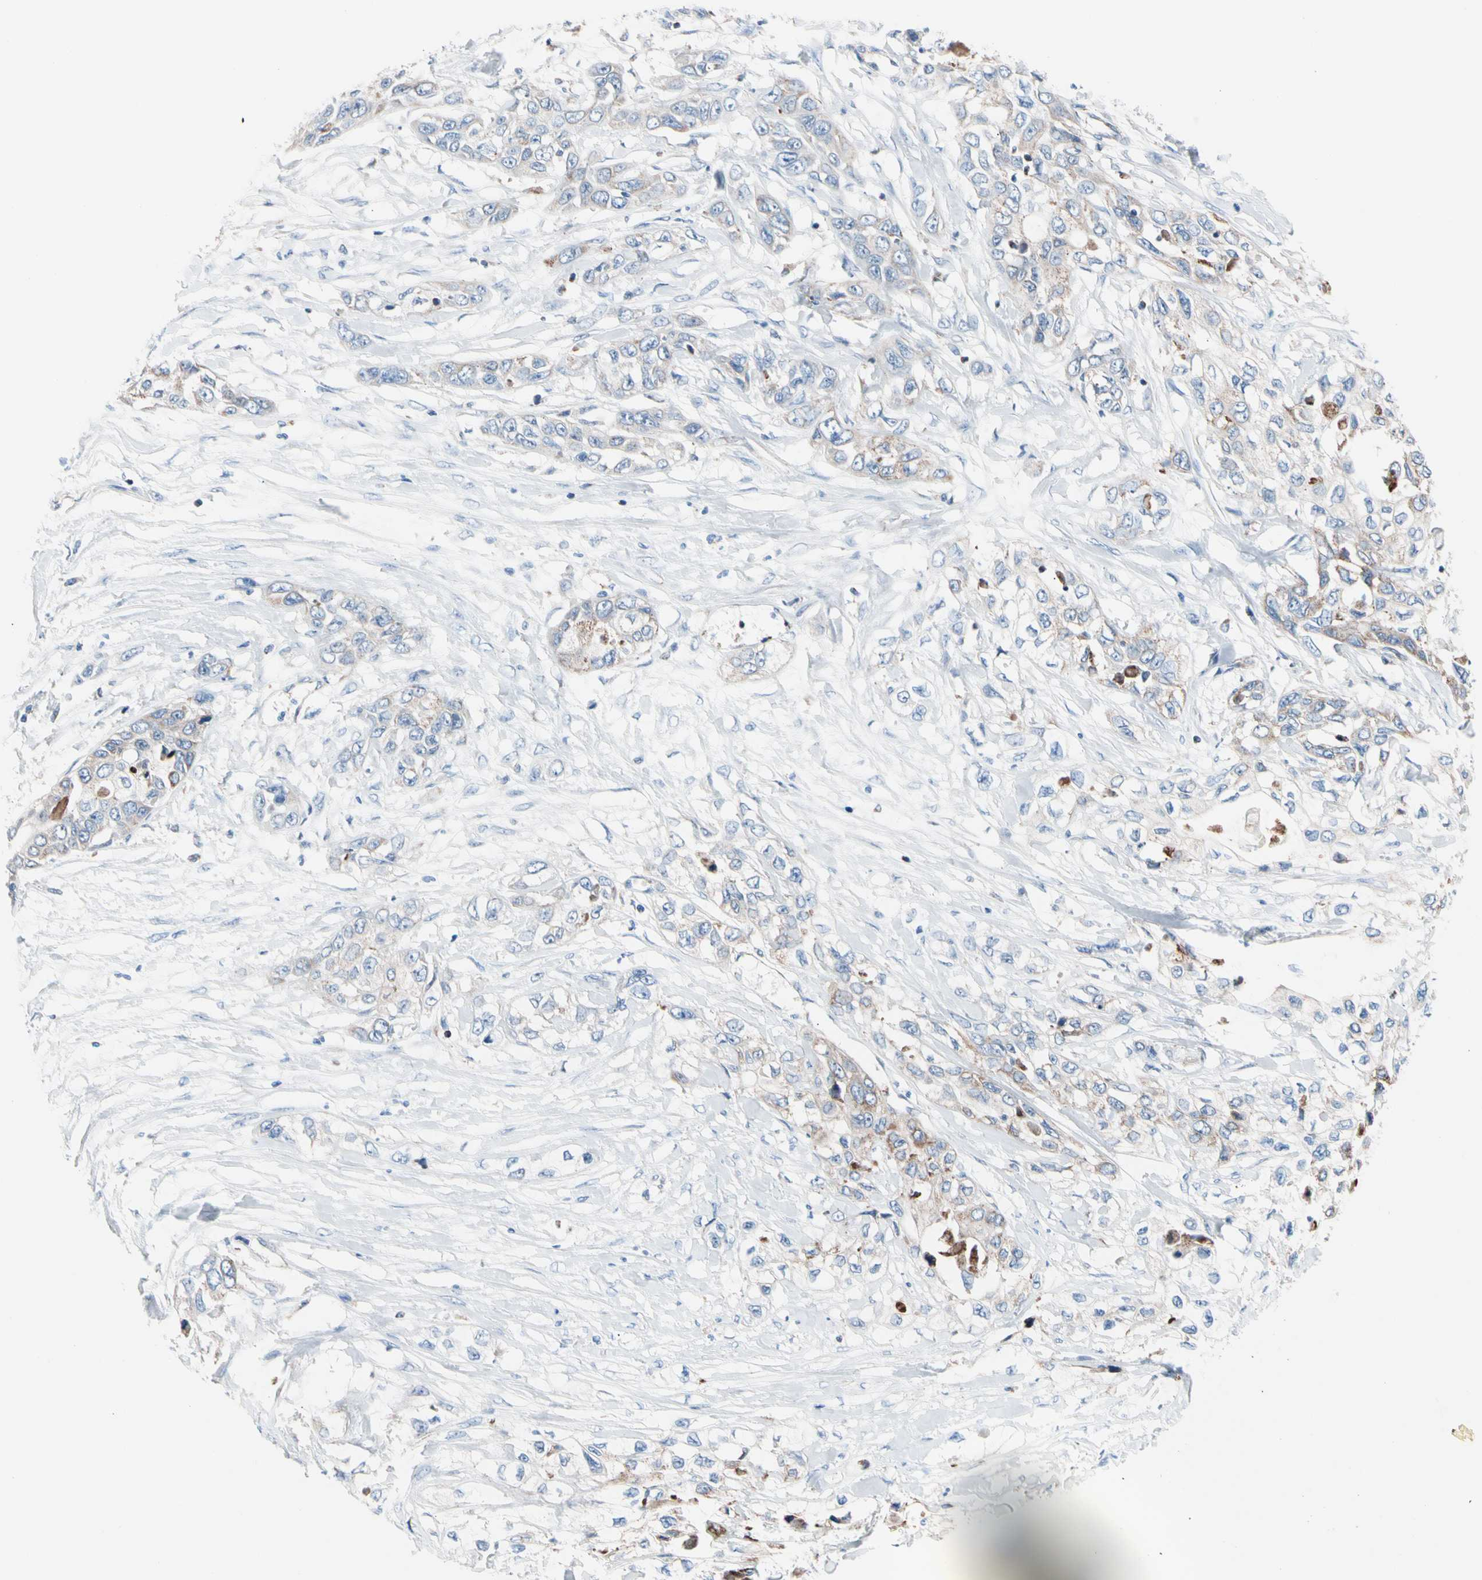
{"staining": {"intensity": "weak", "quantity": "<25%", "location": "cytoplasmic/membranous"}, "tissue": "pancreatic cancer", "cell_type": "Tumor cells", "image_type": "cancer", "snomed": [{"axis": "morphology", "description": "Adenocarcinoma, NOS"}, {"axis": "topography", "description": "Pancreas"}], "caption": "Protein analysis of pancreatic cancer demonstrates no significant positivity in tumor cells. (DAB IHC with hematoxylin counter stain).", "gene": "HK1", "patient": {"sex": "female", "age": 70}}